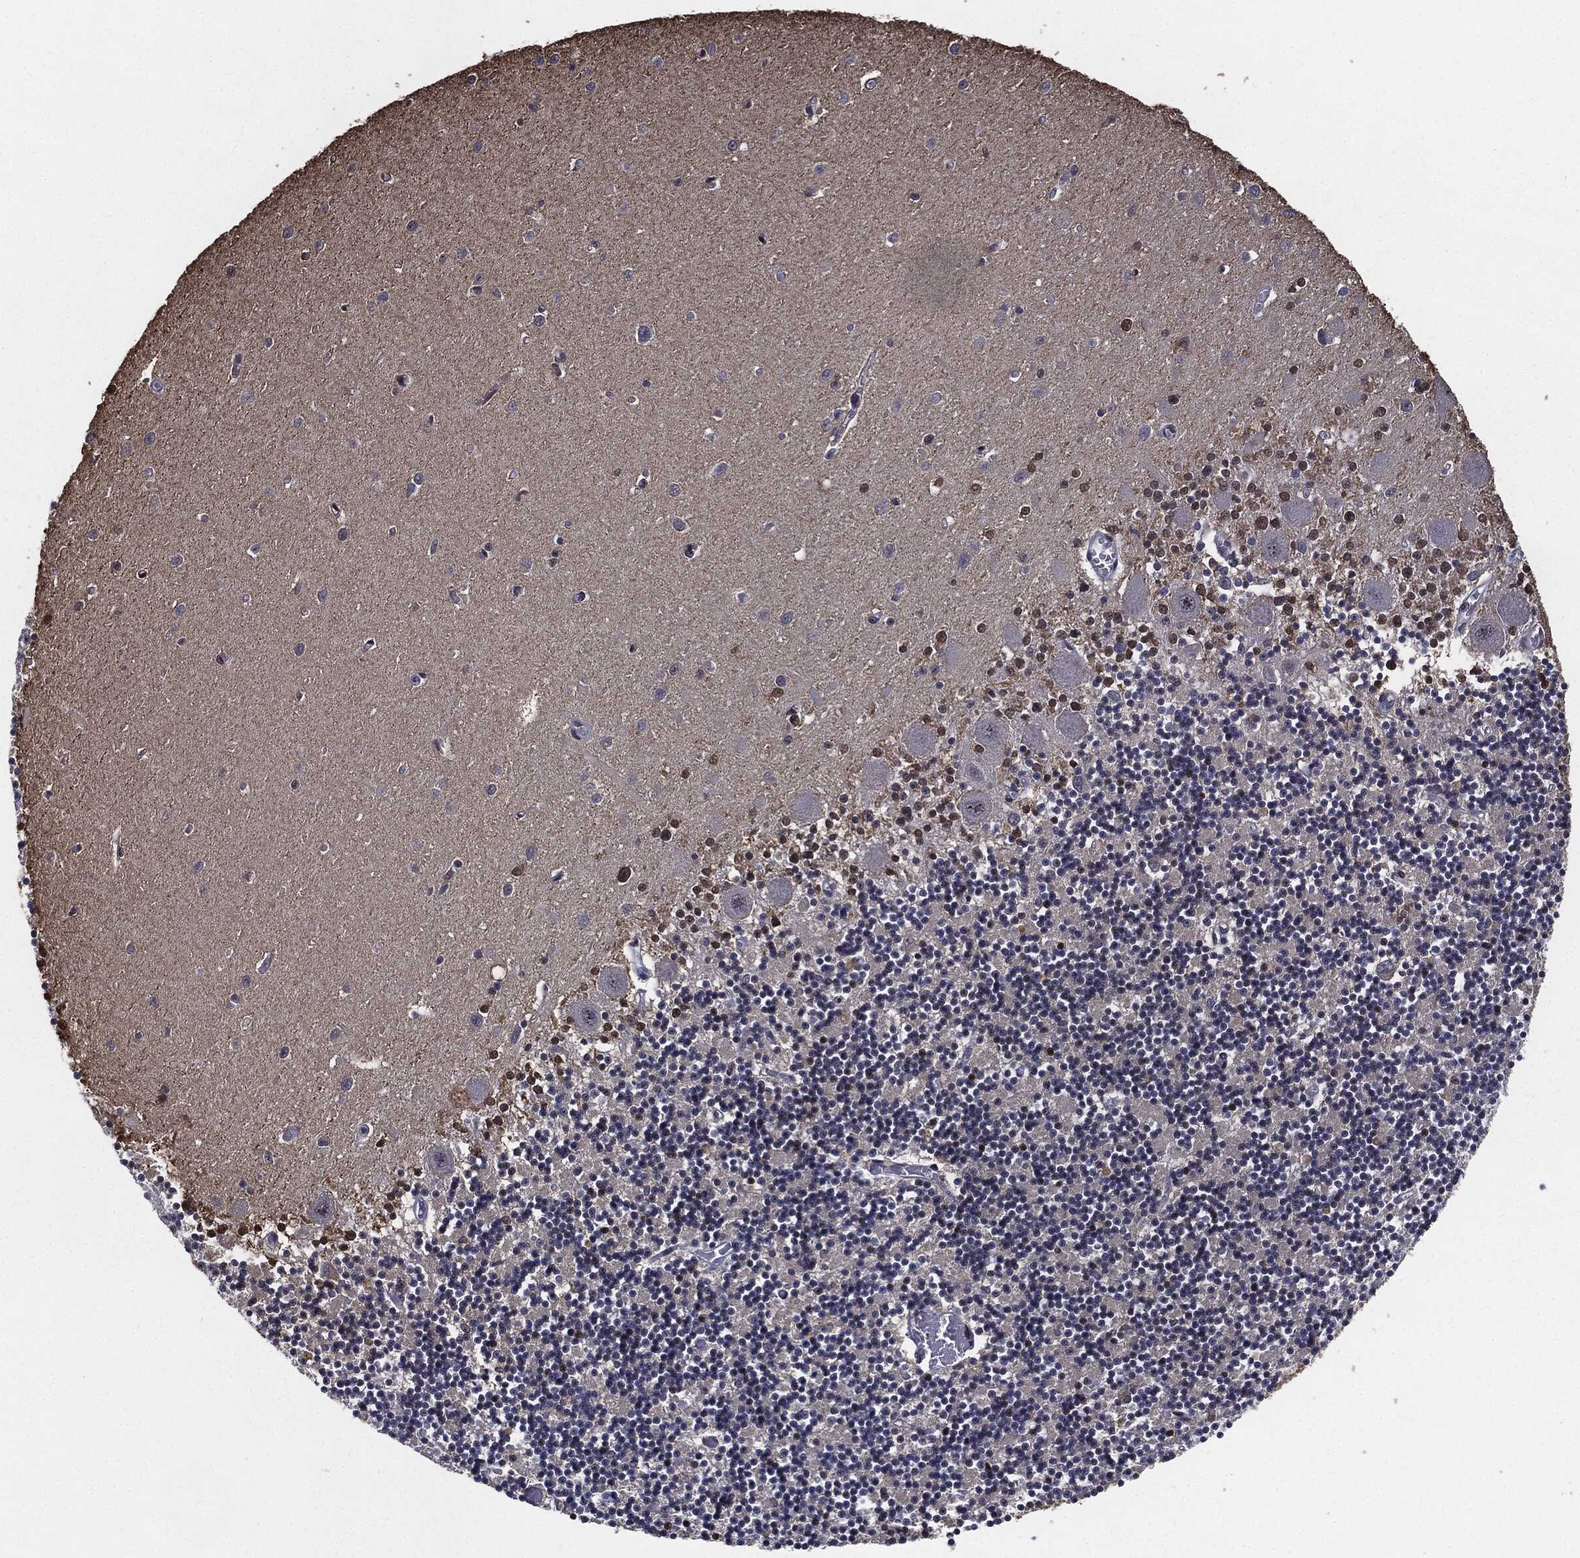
{"staining": {"intensity": "moderate", "quantity": "<25%", "location": "nuclear"}, "tissue": "cerebellum", "cell_type": "Cells in granular layer", "image_type": "normal", "snomed": [{"axis": "morphology", "description": "Normal tissue, NOS"}, {"axis": "topography", "description": "Cerebellum"}], "caption": "This photomicrograph demonstrates immunohistochemistry staining of normal human cerebellum, with low moderate nuclear staining in about <25% of cells in granular layer.", "gene": "JUN", "patient": {"sex": "female", "age": 64}}